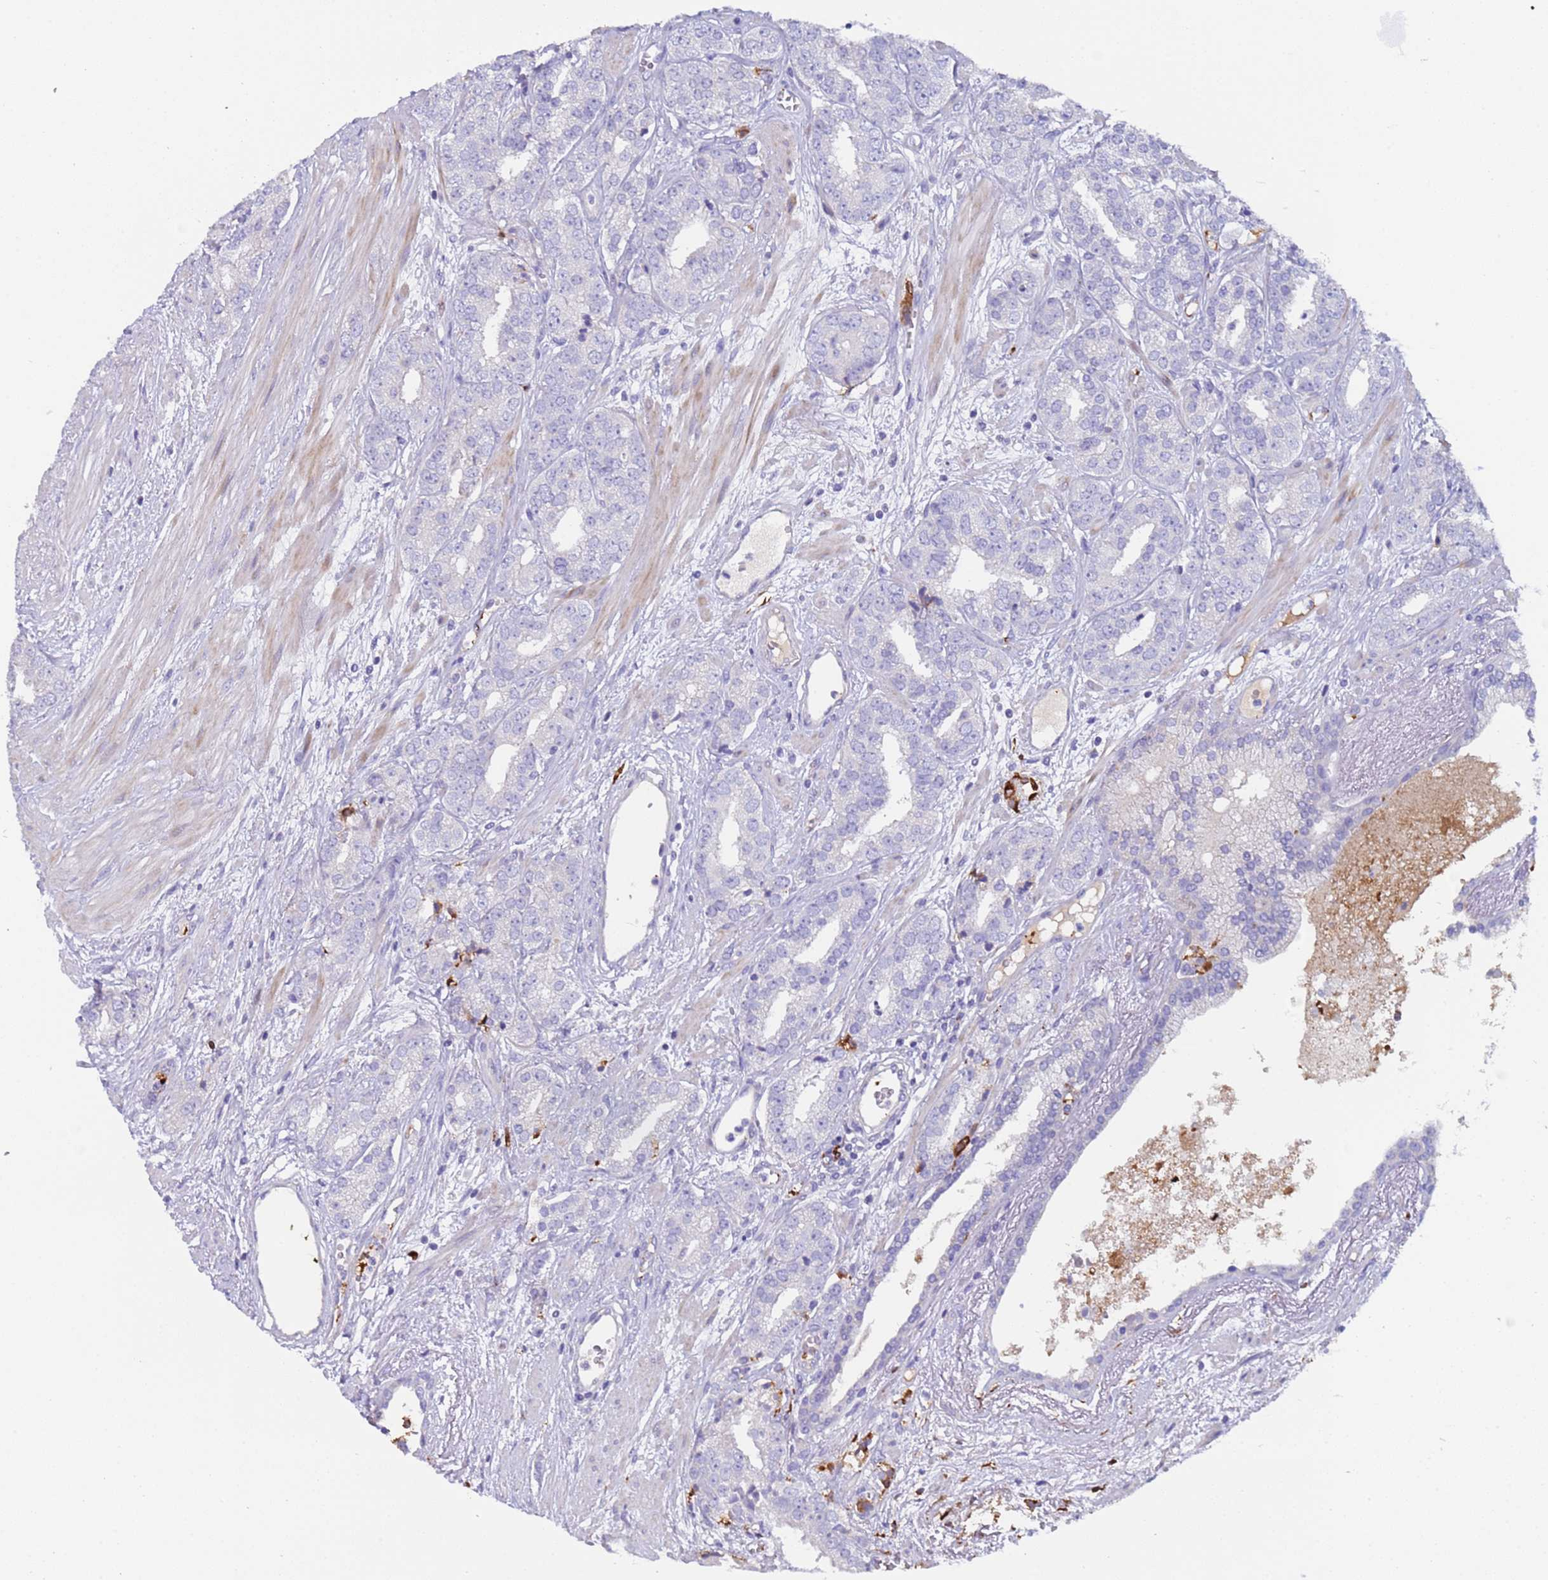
{"staining": {"intensity": "negative", "quantity": "none", "location": "none"}, "tissue": "prostate cancer", "cell_type": "Tumor cells", "image_type": "cancer", "snomed": [{"axis": "morphology", "description": "Adenocarcinoma, High grade"}, {"axis": "topography", "description": "Prostate"}], "caption": "This is an IHC micrograph of adenocarcinoma (high-grade) (prostate). There is no staining in tumor cells.", "gene": "C4orf46", "patient": {"sex": "male", "age": 71}}